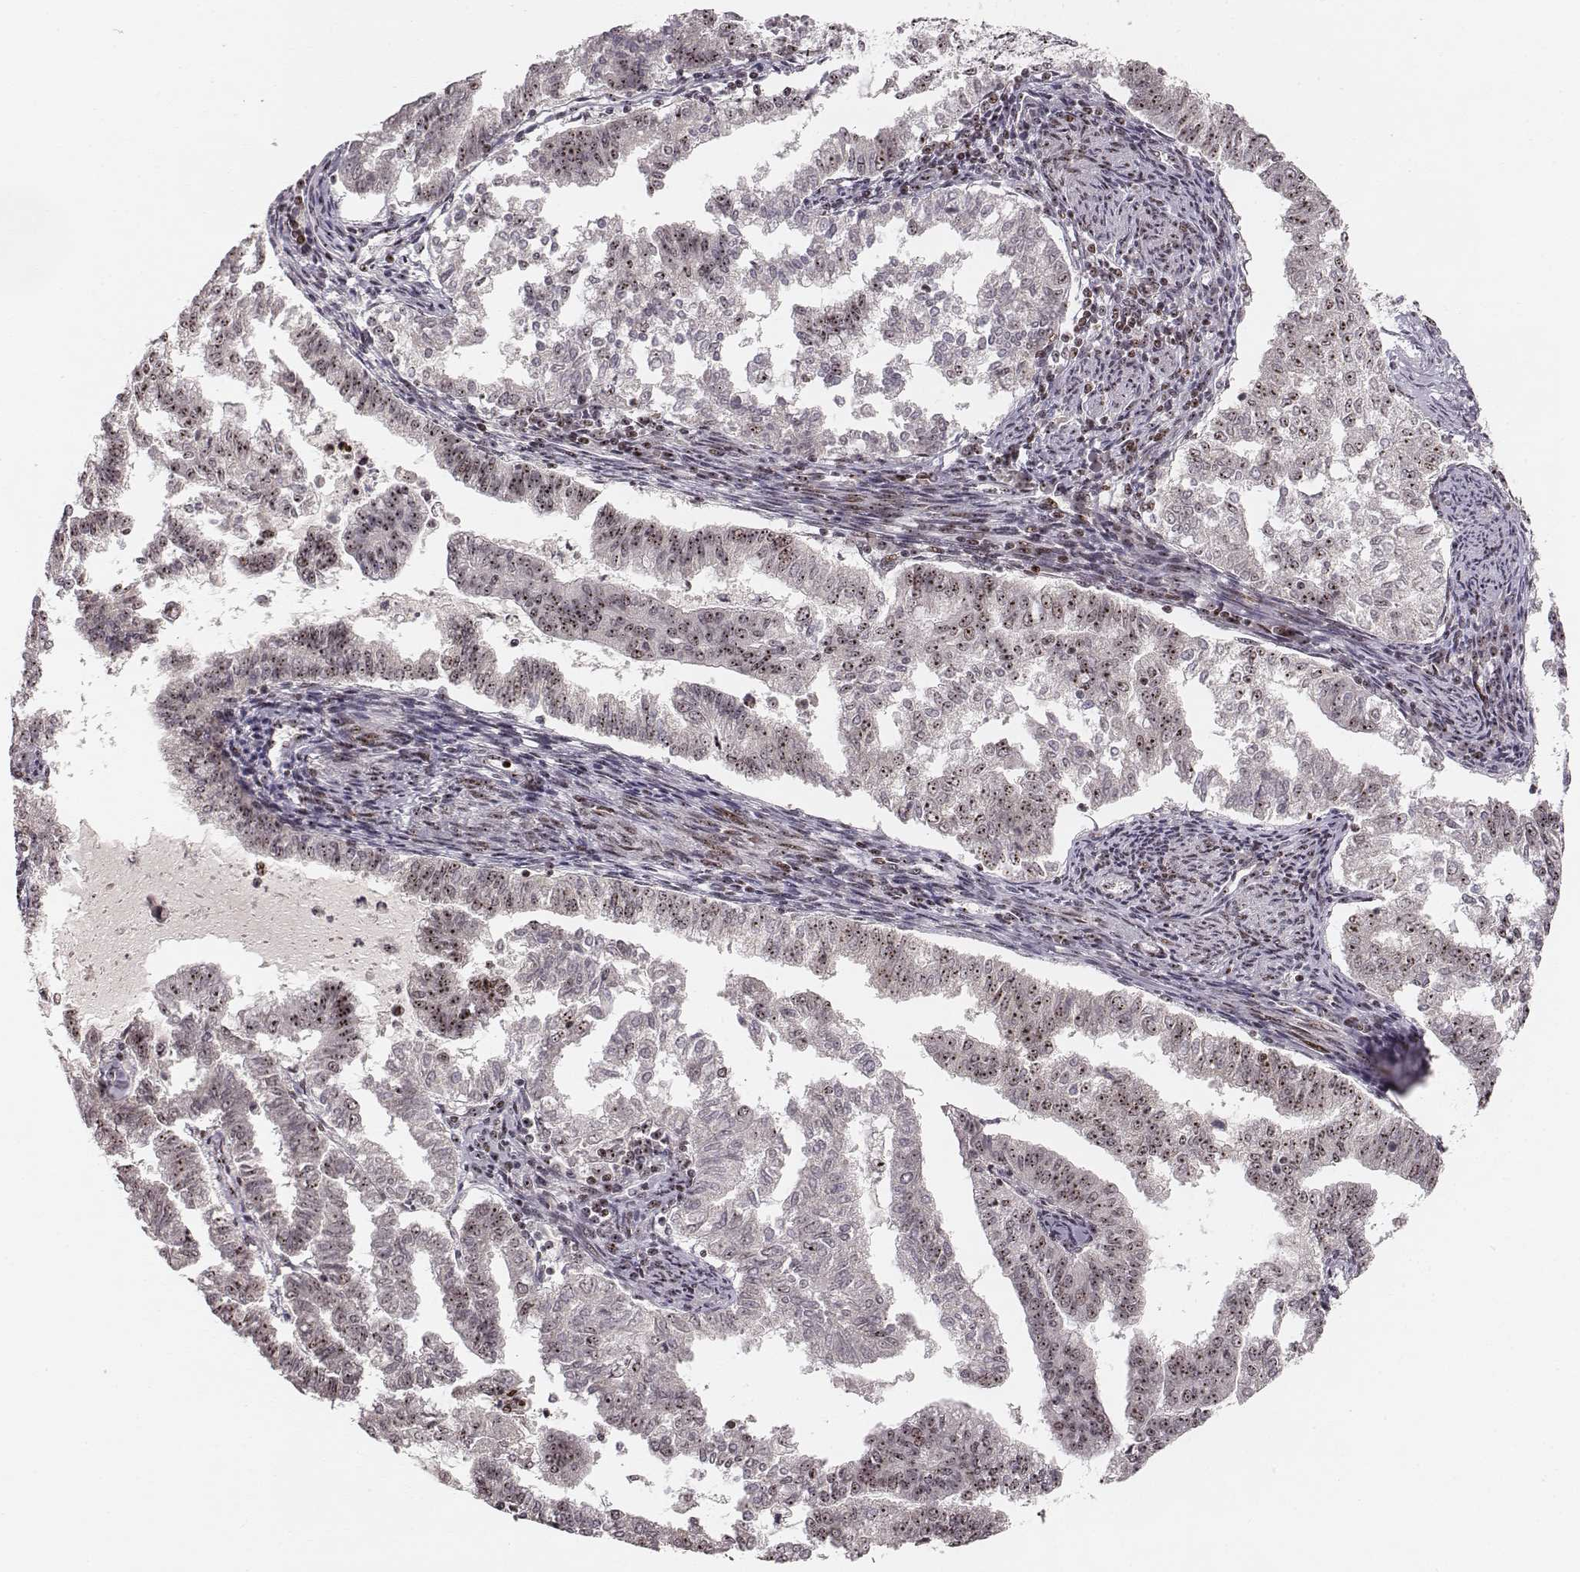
{"staining": {"intensity": "moderate", "quantity": ">75%", "location": "nuclear"}, "tissue": "endometrial cancer", "cell_type": "Tumor cells", "image_type": "cancer", "snomed": [{"axis": "morphology", "description": "Adenocarcinoma, NOS"}, {"axis": "topography", "description": "Endometrium"}], "caption": "Brown immunohistochemical staining in human endometrial adenocarcinoma displays moderate nuclear positivity in approximately >75% of tumor cells.", "gene": "NOP56", "patient": {"sex": "female", "age": 79}}